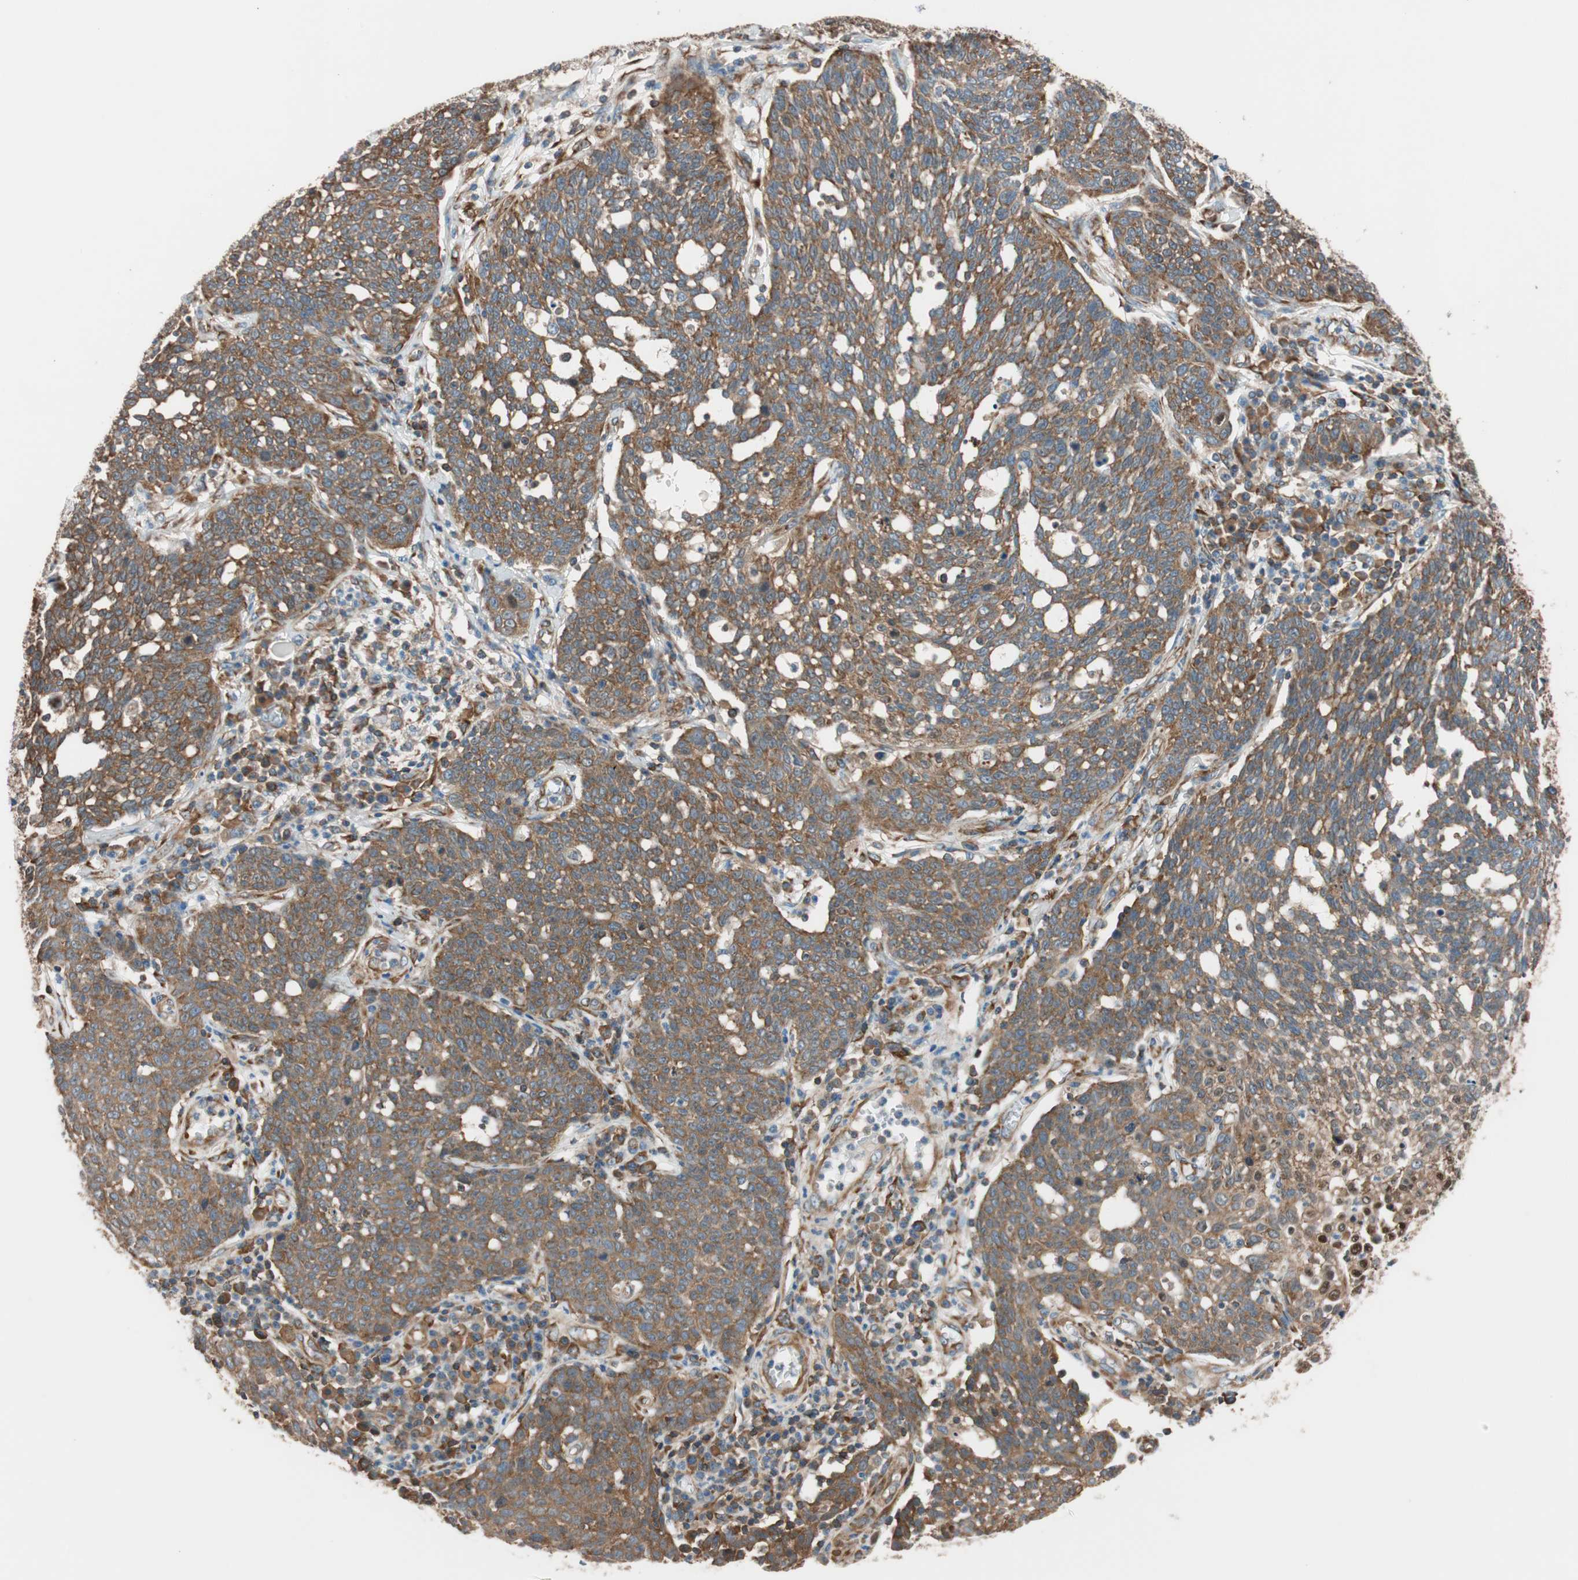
{"staining": {"intensity": "strong", "quantity": ">75%", "location": "cytoplasmic/membranous"}, "tissue": "cervical cancer", "cell_type": "Tumor cells", "image_type": "cancer", "snomed": [{"axis": "morphology", "description": "Squamous cell carcinoma, NOS"}, {"axis": "topography", "description": "Cervix"}], "caption": "Strong cytoplasmic/membranous staining is identified in about >75% of tumor cells in cervical cancer (squamous cell carcinoma). (DAB (3,3'-diaminobenzidine) IHC, brown staining for protein, blue staining for nuclei).", "gene": "WASL", "patient": {"sex": "female", "age": 34}}